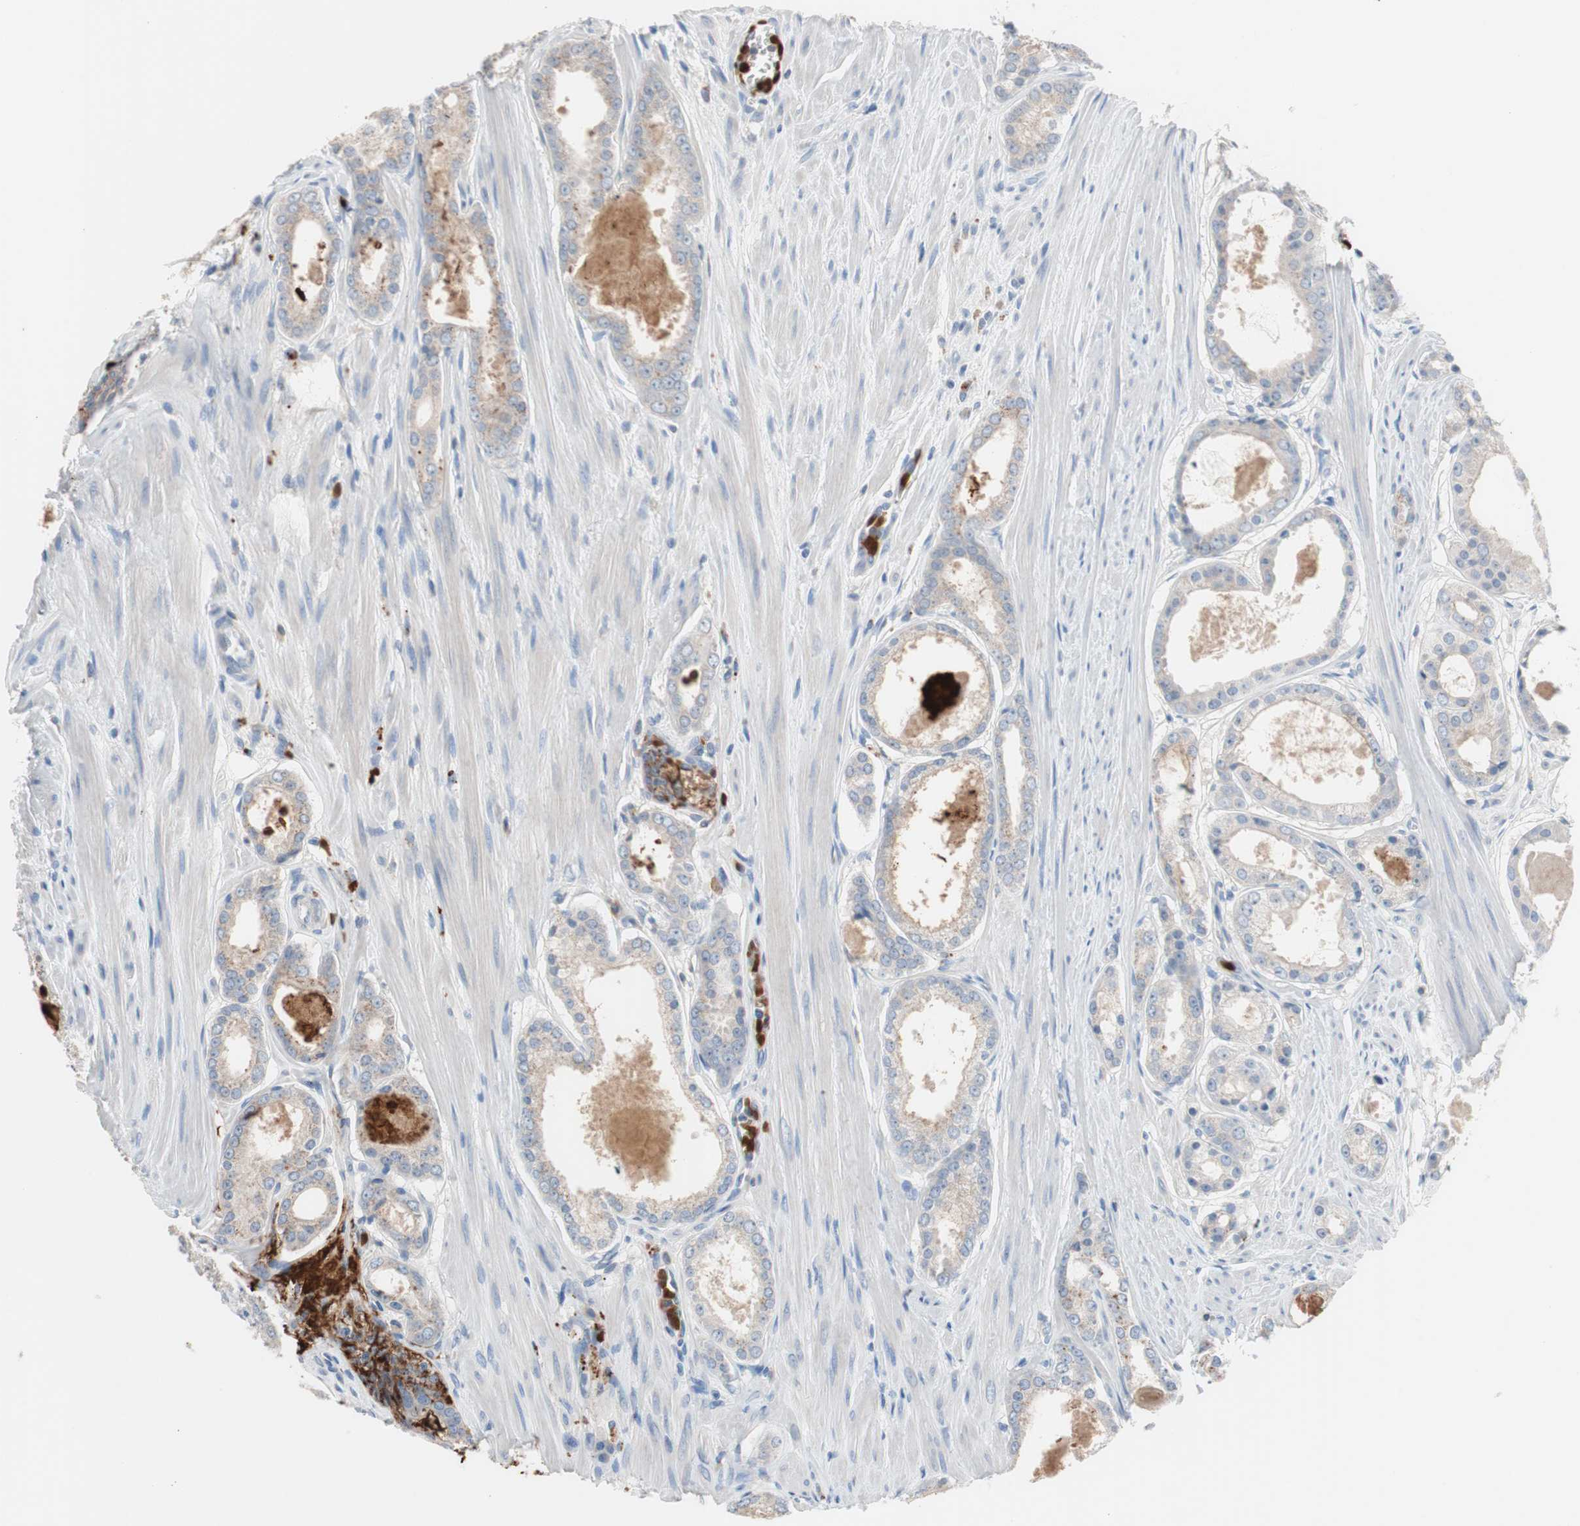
{"staining": {"intensity": "weak", "quantity": ">75%", "location": "cytoplasmic/membranous"}, "tissue": "prostate cancer", "cell_type": "Tumor cells", "image_type": "cancer", "snomed": [{"axis": "morphology", "description": "Adenocarcinoma, Low grade"}, {"axis": "topography", "description": "Prostate"}], "caption": "Immunohistochemical staining of prostate cancer shows weak cytoplasmic/membranous protein expression in approximately >75% of tumor cells.", "gene": "CLEC4D", "patient": {"sex": "male", "age": 57}}